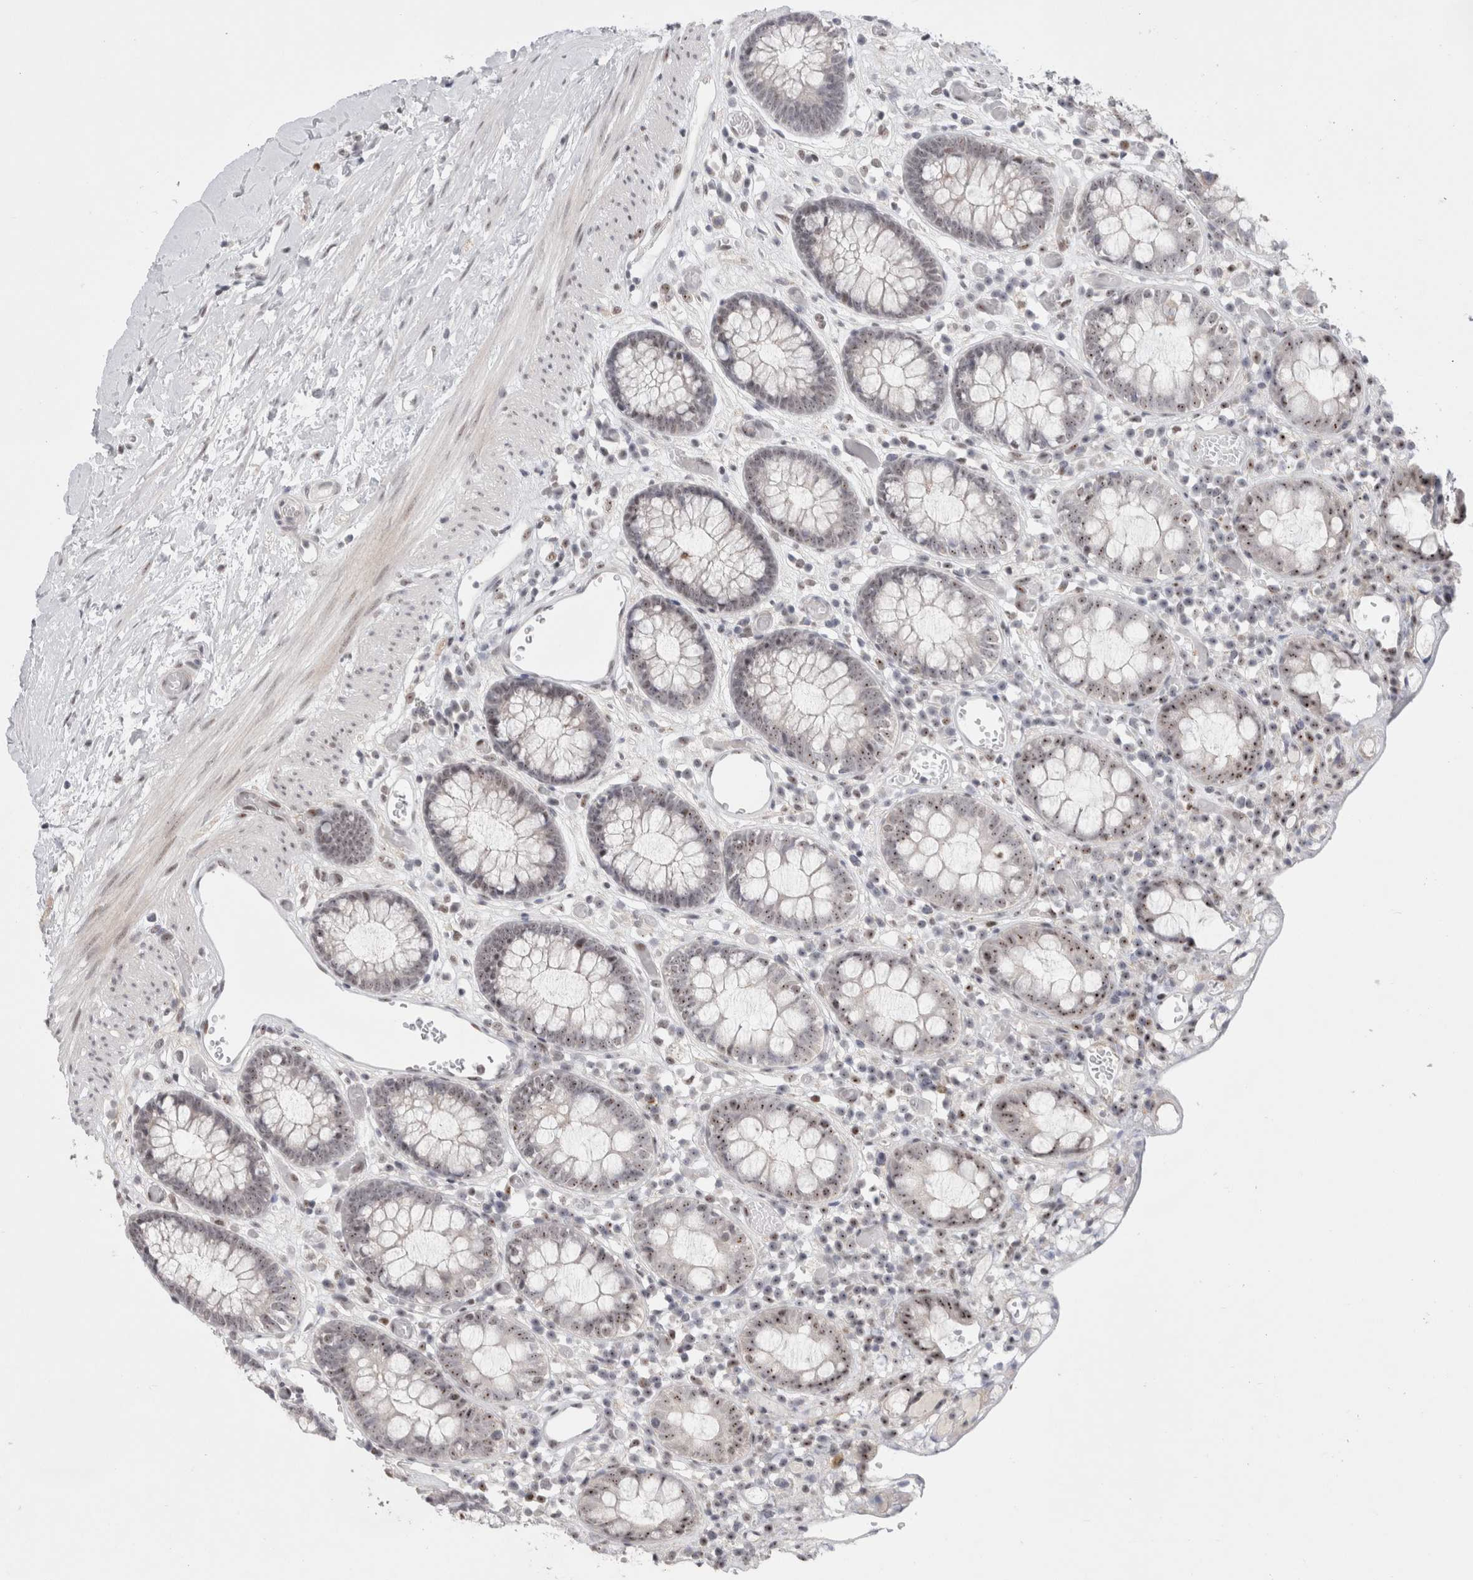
{"staining": {"intensity": "weak", "quantity": ">75%", "location": "nuclear"}, "tissue": "colon", "cell_type": "Endothelial cells", "image_type": "normal", "snomed": [{"axis": "morphology", "description": "Normal tissue, NOS"}, {"axis": "topography", "description": "Colon"}], "caption": "Immunohistochemistry photomicrograph of unremarkable colon: human colon stained using IHC demonstrates low levels of weak protein expression localized specifically in the nuclear of endothelial cells, appearing as a nuclear brown color.", "gene": "SENP6", "patient": {"sex": "male", "age": 14}}